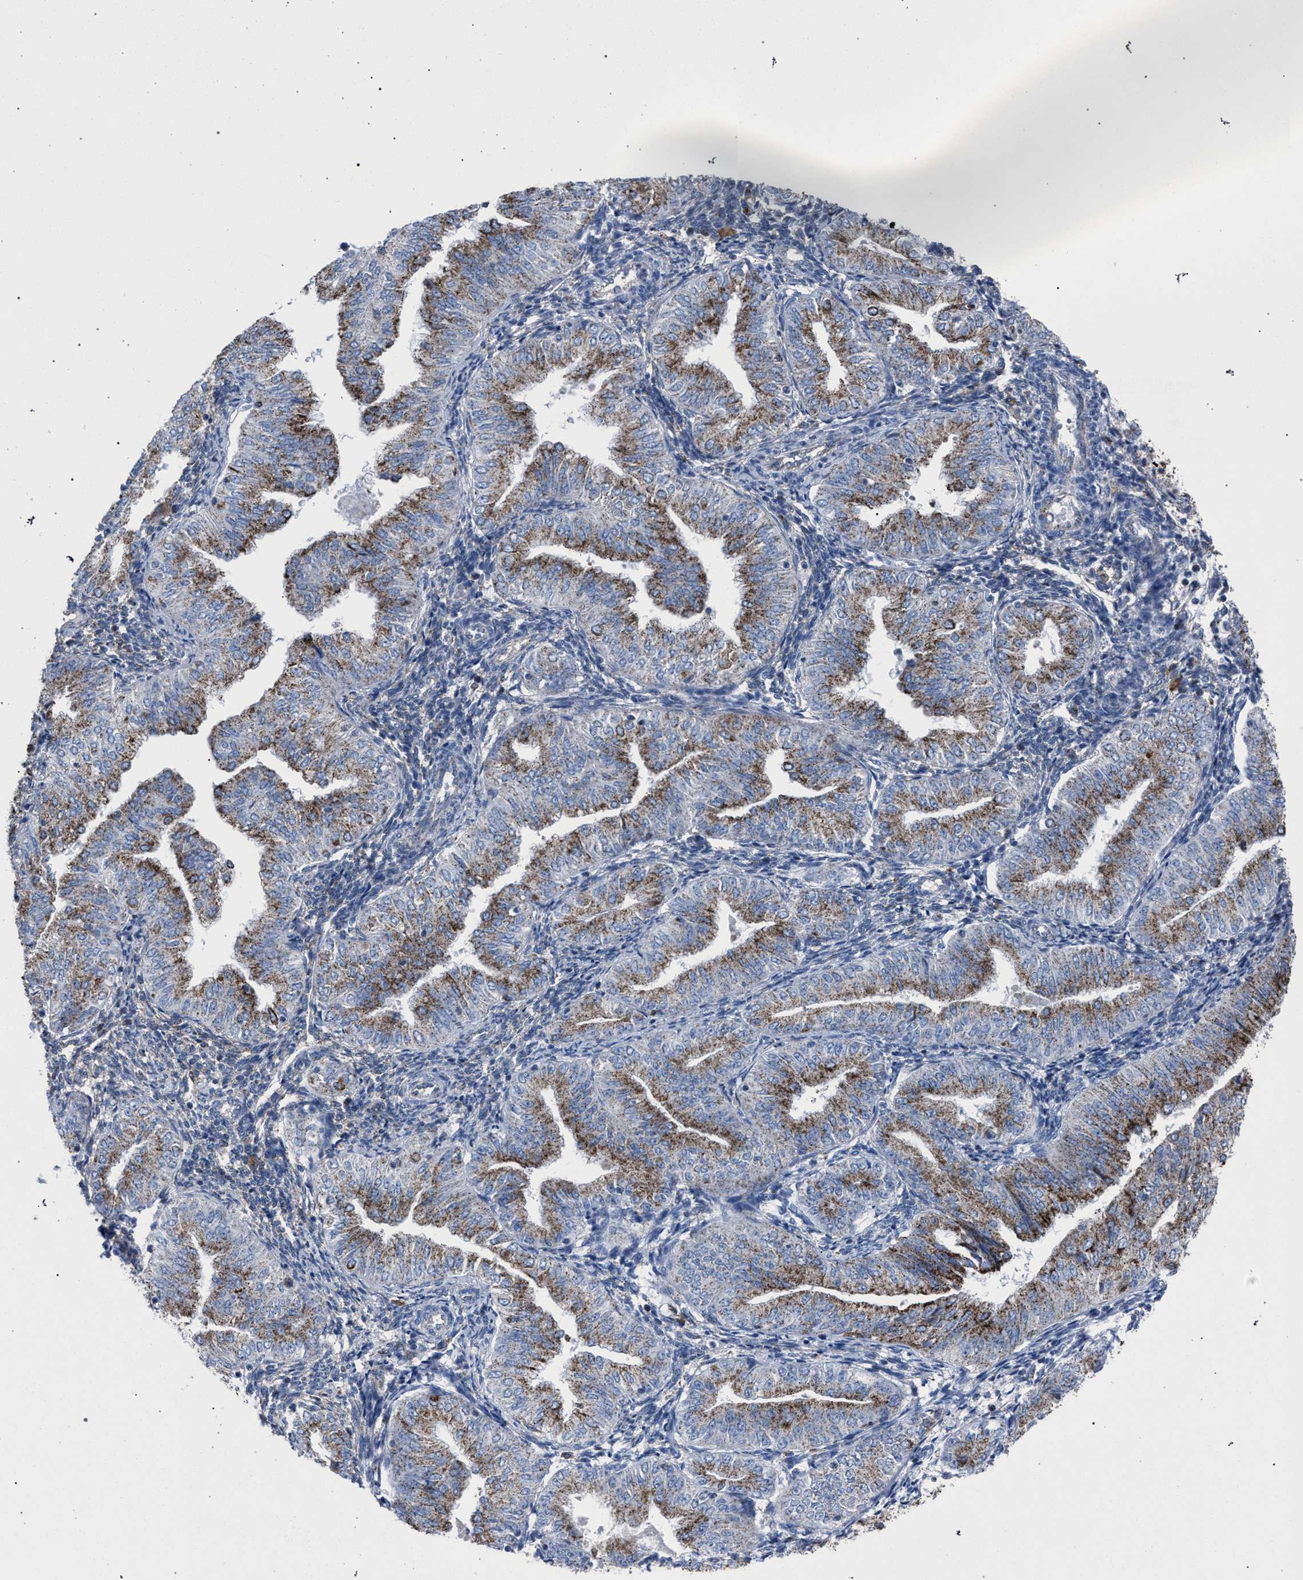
{"staining": {"intensity": "moderate", "quantity": ">75%", "location": "cytoplasmic/membranous"}, "tissue": "endometrial cancer", "cell_type": "Tumor cells", "image_type": "cancer", "snomed": [{"axis": "morphology", "description": "Normal tissue, NOS"}, {"axis": "morphology", "description": "Adenocarcinoma, NOS"}, {"axis": "topography", "description": "Endometrium"}], "caption": "Moderate cytoplasmic/membranous staining is identified in about >75% of tumor cells in endometrial cancer (adenocarcinoma).", "gene": "HSD17B4", "patient": {"sex": "female", "age": 53}}